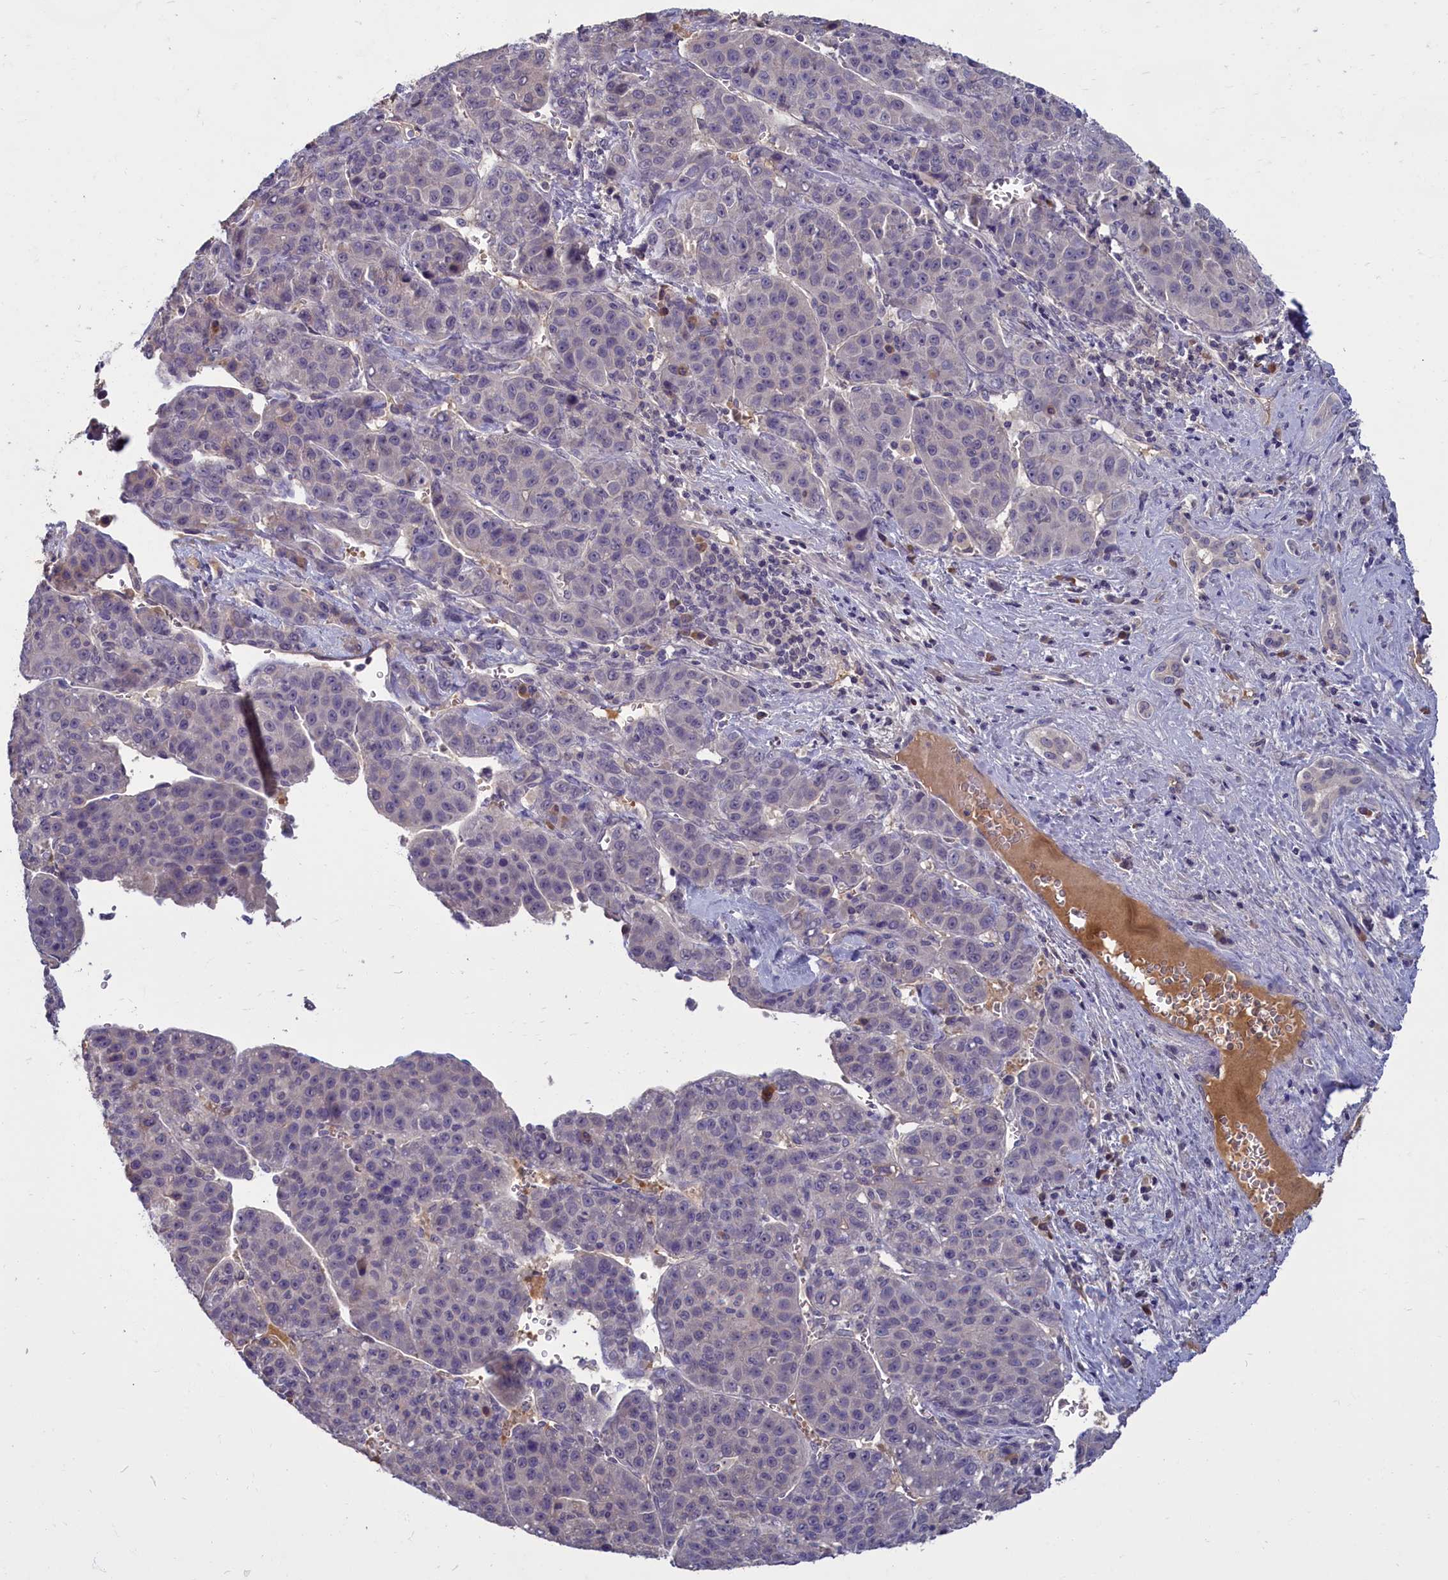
{"staining": {"intensity": "negative", "quantity": "none", "location": "none"}, "tissue": "liver cancer", "cell_type": "Tumor cells", "image_type": "cancer", "snomed": [{"axis": "morphology", "description": "Carcinoma, Hepatocellular, NOS"}, {"axis": "topography", "description": "Liver"}], "caption": "Immunohistochemical staining of human liver hepatocellular carcinoma displays no significant expression in tumor cells. Nuclei are stained in blue.", "gene": "SV2C", "patient": {"sex": "female", "age": 53}}